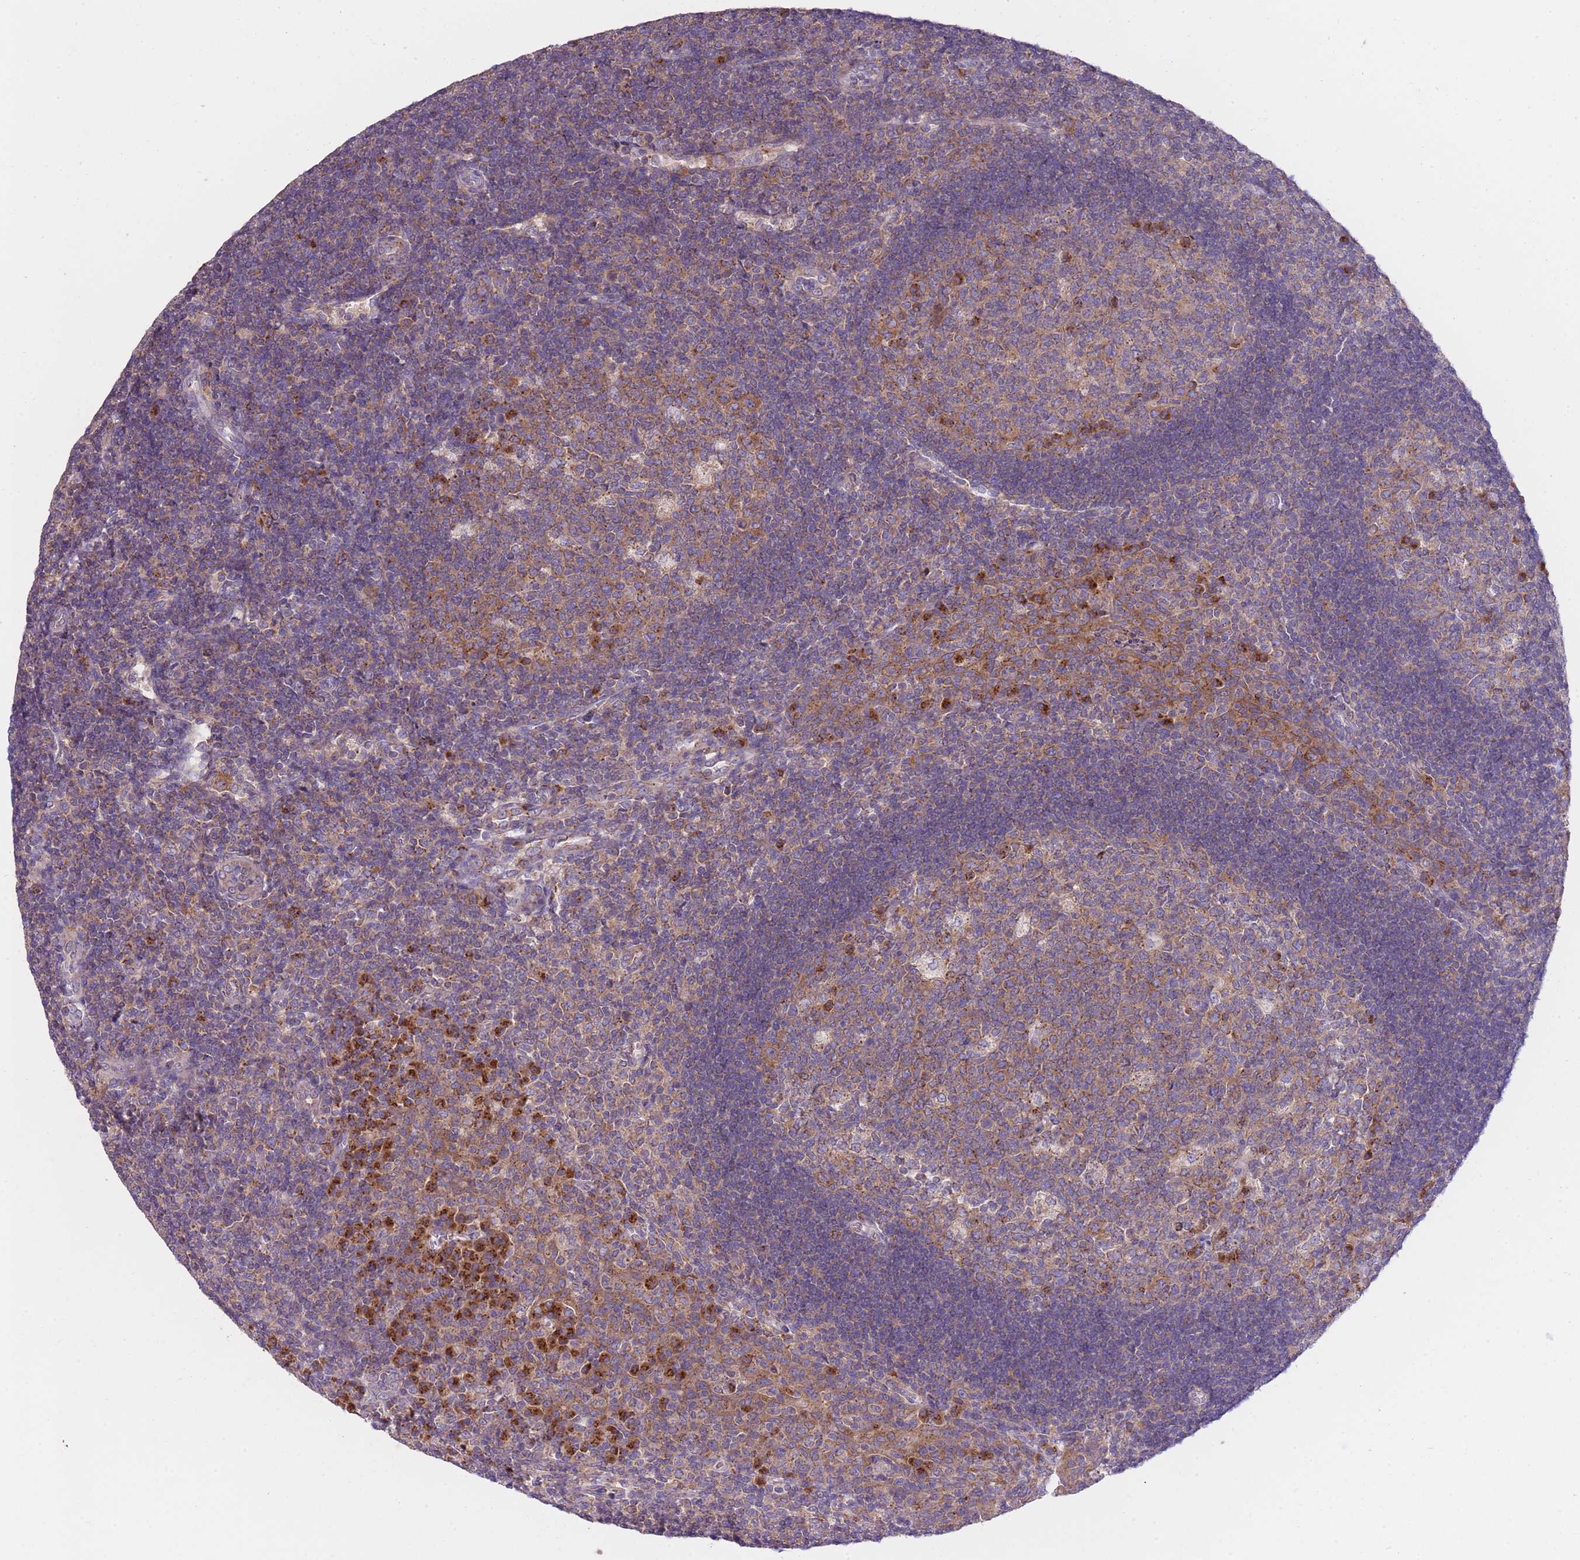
{"staining": {"intensity": "moderate", "quantity": ">75%", "location": "cytoplasmic/membranous"}, "tissue": "tonsil", "cell_type": "Germinal center cells", "image_type": "normal", "snomed": [{"axis": "morphology", "description": "Normal tissue, NOS"}, {"axis": "topography", "description": "Tonsil"}], "caption": "This is a micrograph of immunohistochemistry staining of normal tonsil, which shows moderate positivity in the cytoplasmic/membranous of germinal center cells.", "gene": "COPG1", "patient": {"sex": "male", "age": 17}}